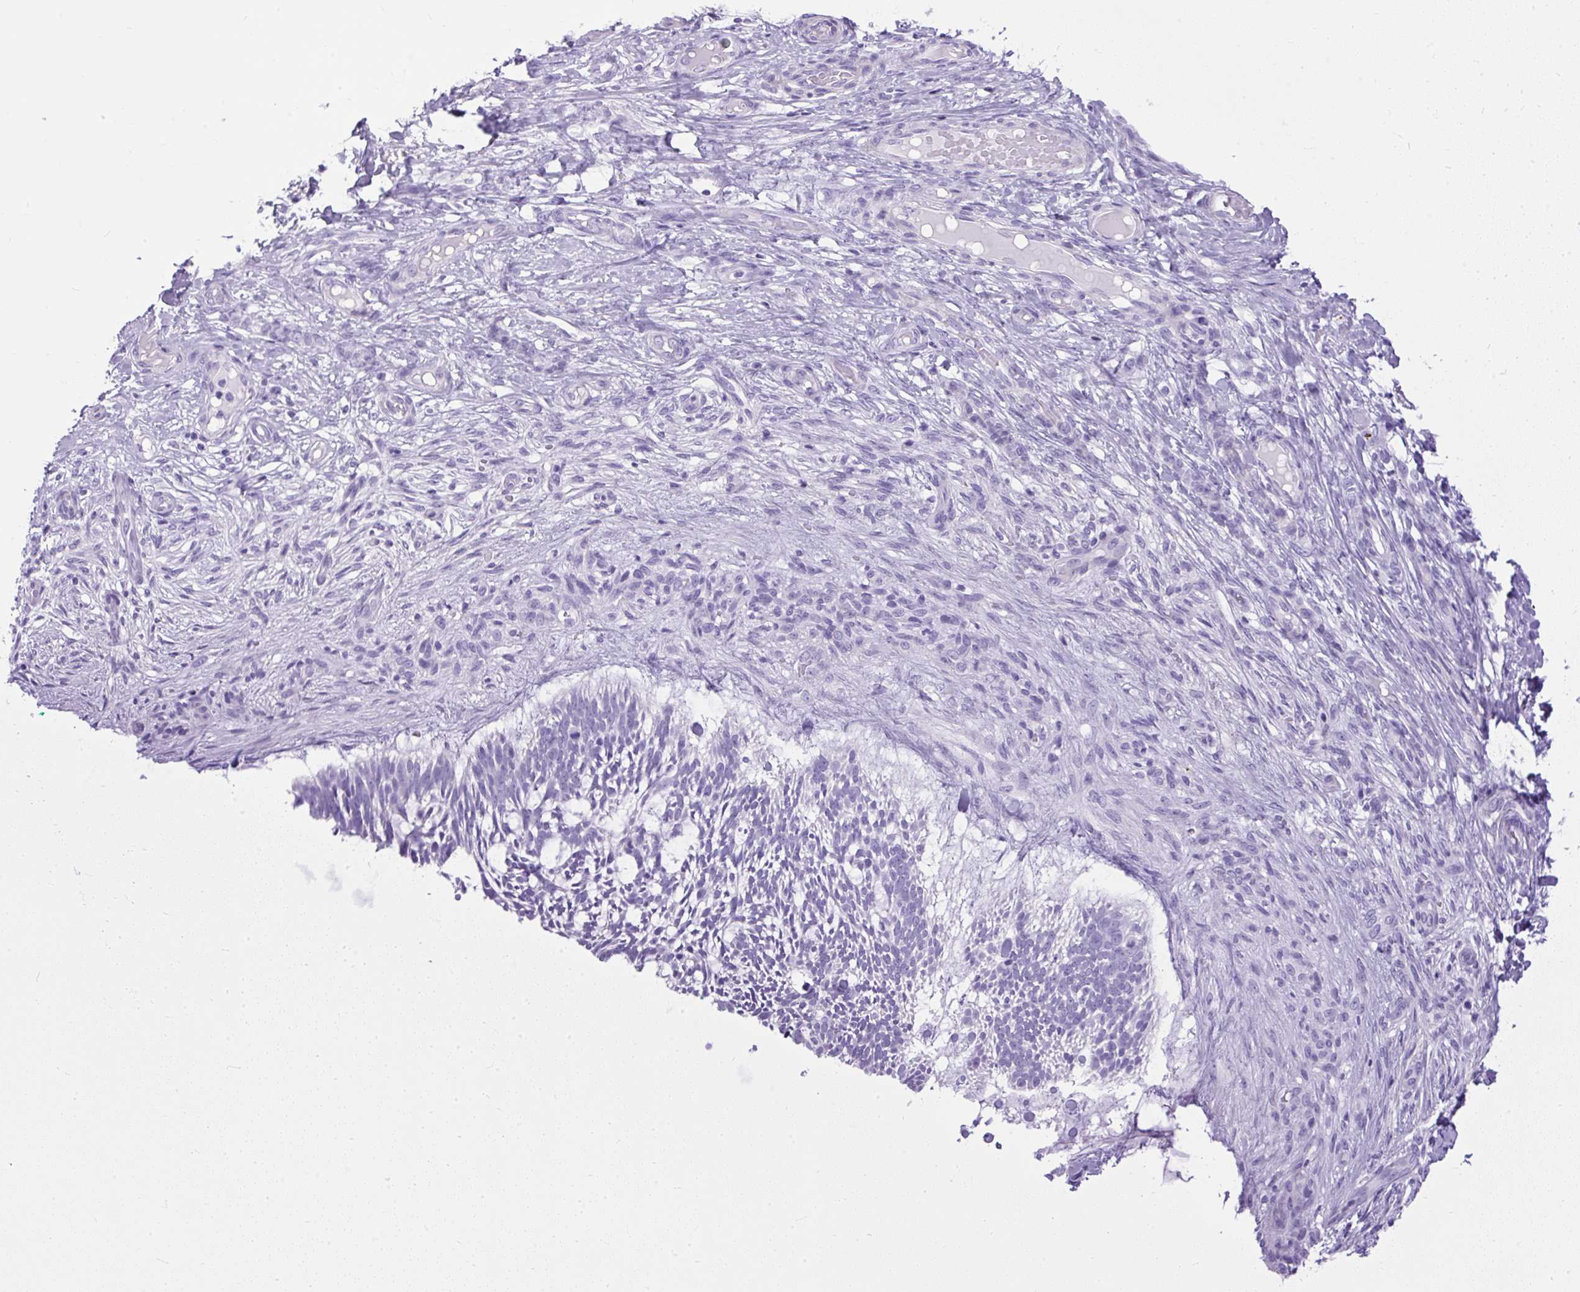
{"staining": {"intensity": "negative", "quantity": "none", "location": "none"}, "tissue": "skin cancer", "cell_type": "Tumor cells", "image_type": "cancer", "snomed": [{"axis": "morphology", "description": "Basal cell carcinoma"}, {"axis": "topography", "description": "Skin"}], "caption": "A photomicrograph of human skin basal cell carcinoma is negative for staining in tumor cells. Brightfield microscopy of immunohistochemistry (IHC) stained with DAB (brown) and hematoxylin (blue), captured at high magnification.", "gene": "UPP1", "patient": {"sex": "male", "age": 88}}